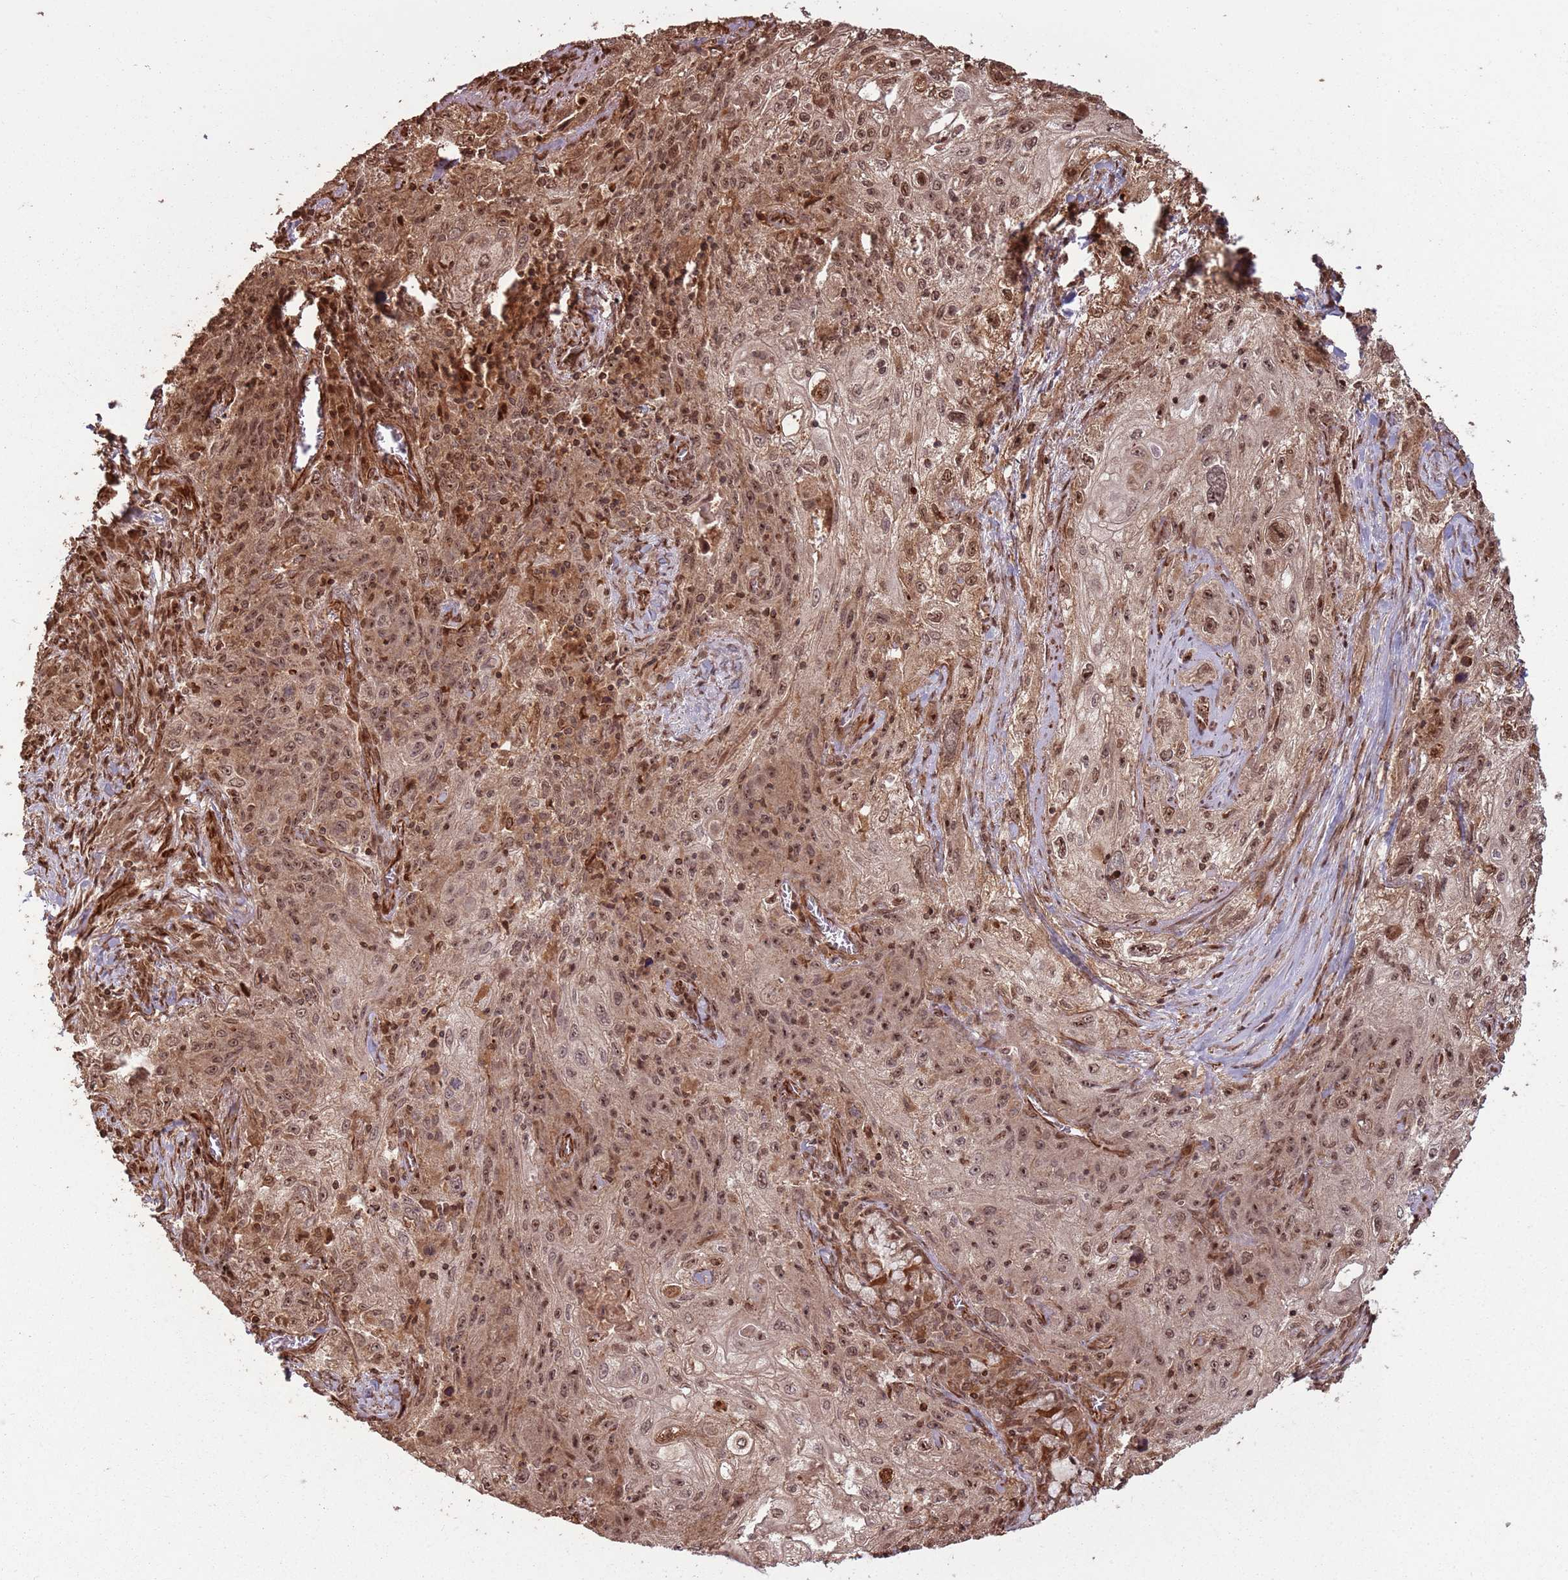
{"staining": {"intensity": "moderate", "quantity": ">75%", "location": "cytoplasmic/membranous,nuclear"}, "tissue": "lung cancer", "cell_type": "Tumor cells", "image_type": "cancer", "snomed": [{"axis": "morphology", "description": "Squamous cell carcinoma, NOS"}, {"axis": "topography", "description": "Lung"}], "caption": "Immunohistochemistry (IHC) of human lung squamous cell carcinoma displays medium levels of moderate cytoplasmic/membranous and nuclear expression in about >75% of tumor cells.", "gene": "ADAMTS3", "patient": {"sex": "female", "age": 69}}